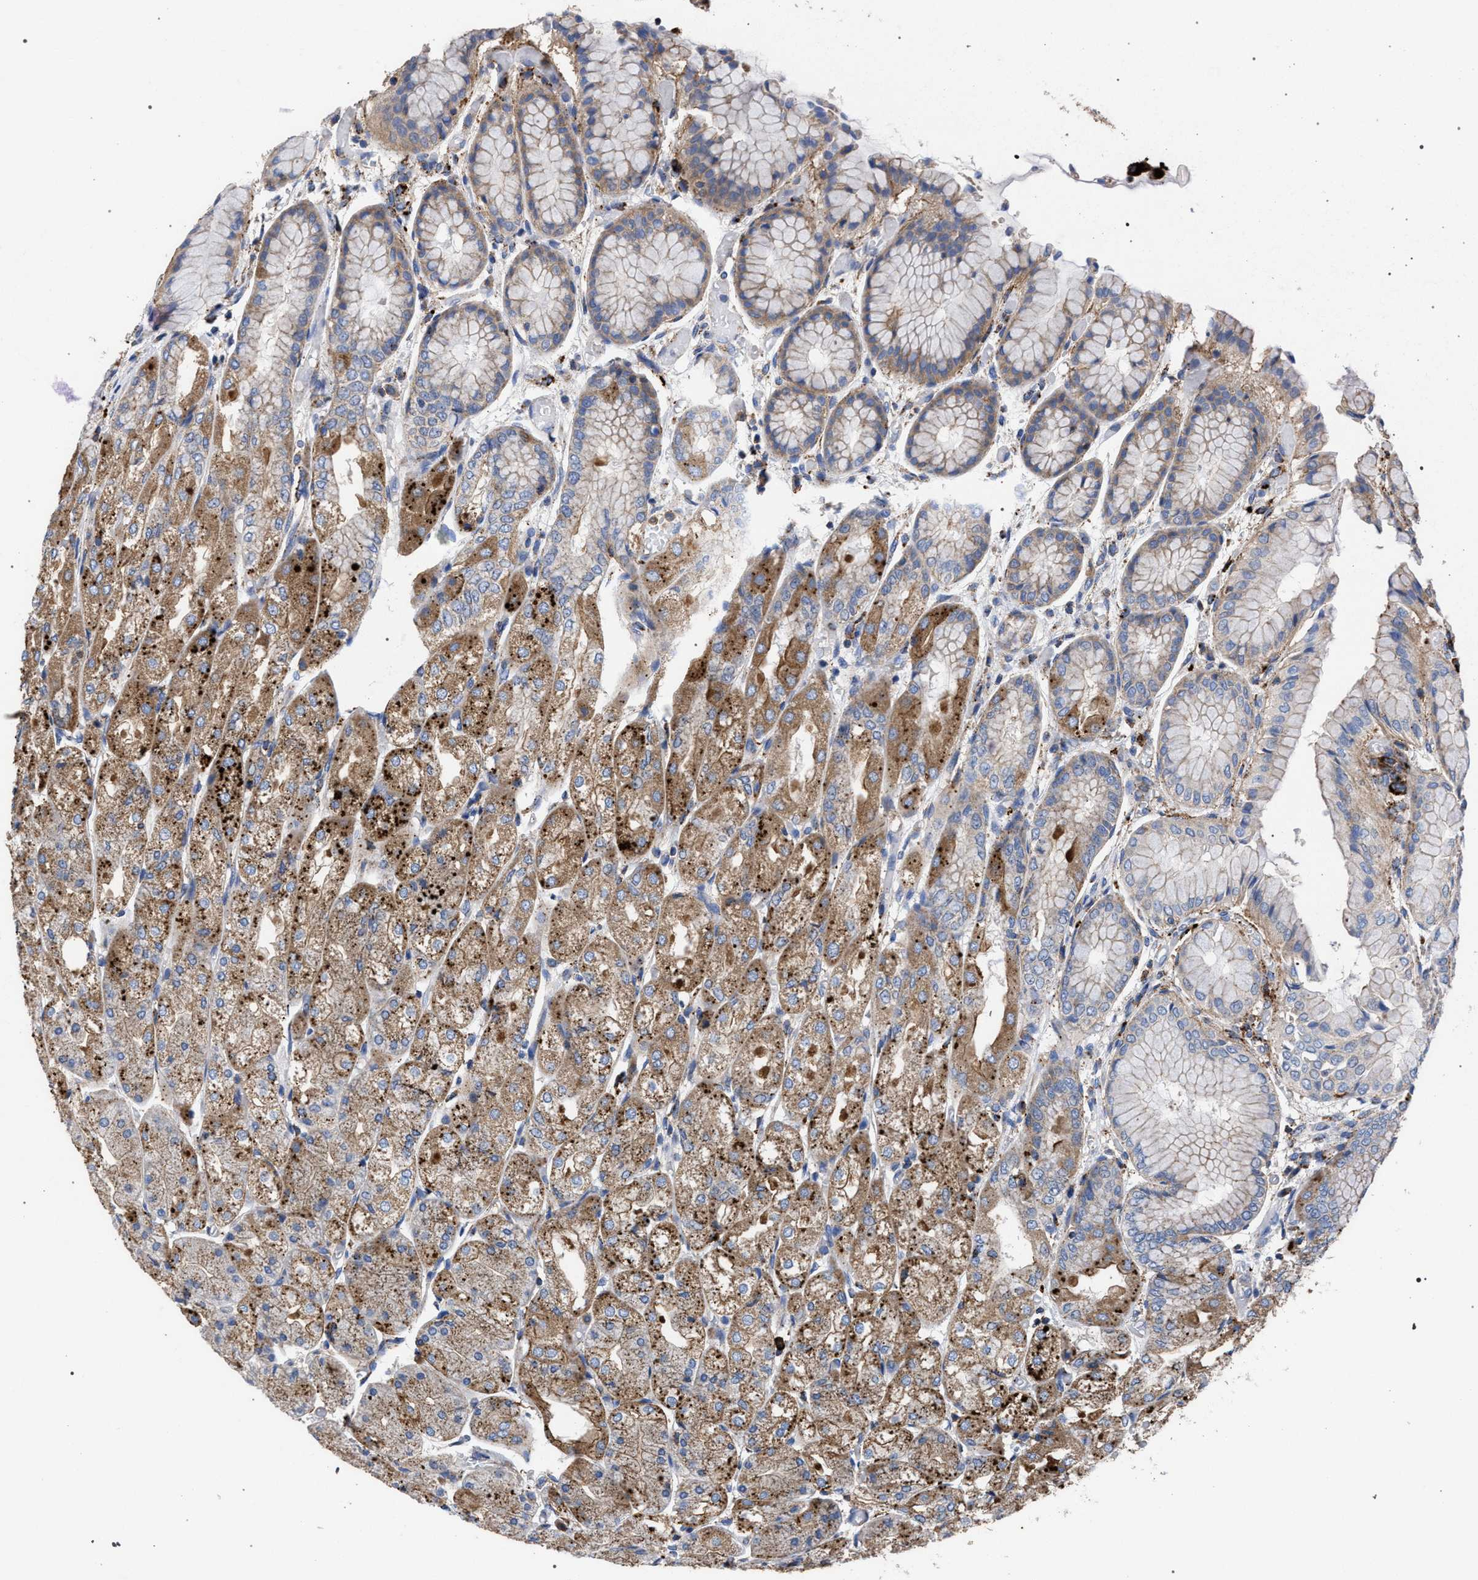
{"staining": {"intensity": "moderate", "quantity": ">75%", "location": "cytoplasmic/membranous"}, "tissue": "stomach", "cell_type": "Glandular cells", "image_type": "normal", "snomed": [{"axis": "morphology", "description": "Normal tissue, NOS"}, {"axis": "topography", "description": "Stomach, upper"}], "caption": "A photomicrograph showing moderate cytoplasmic/membranous staining in approximately >75% of glandular cells in benign stomach, as visualized by brown immunohistochemical staining.", "gene": "PPT1", "patient": {"sex": "male", "age": 72}}